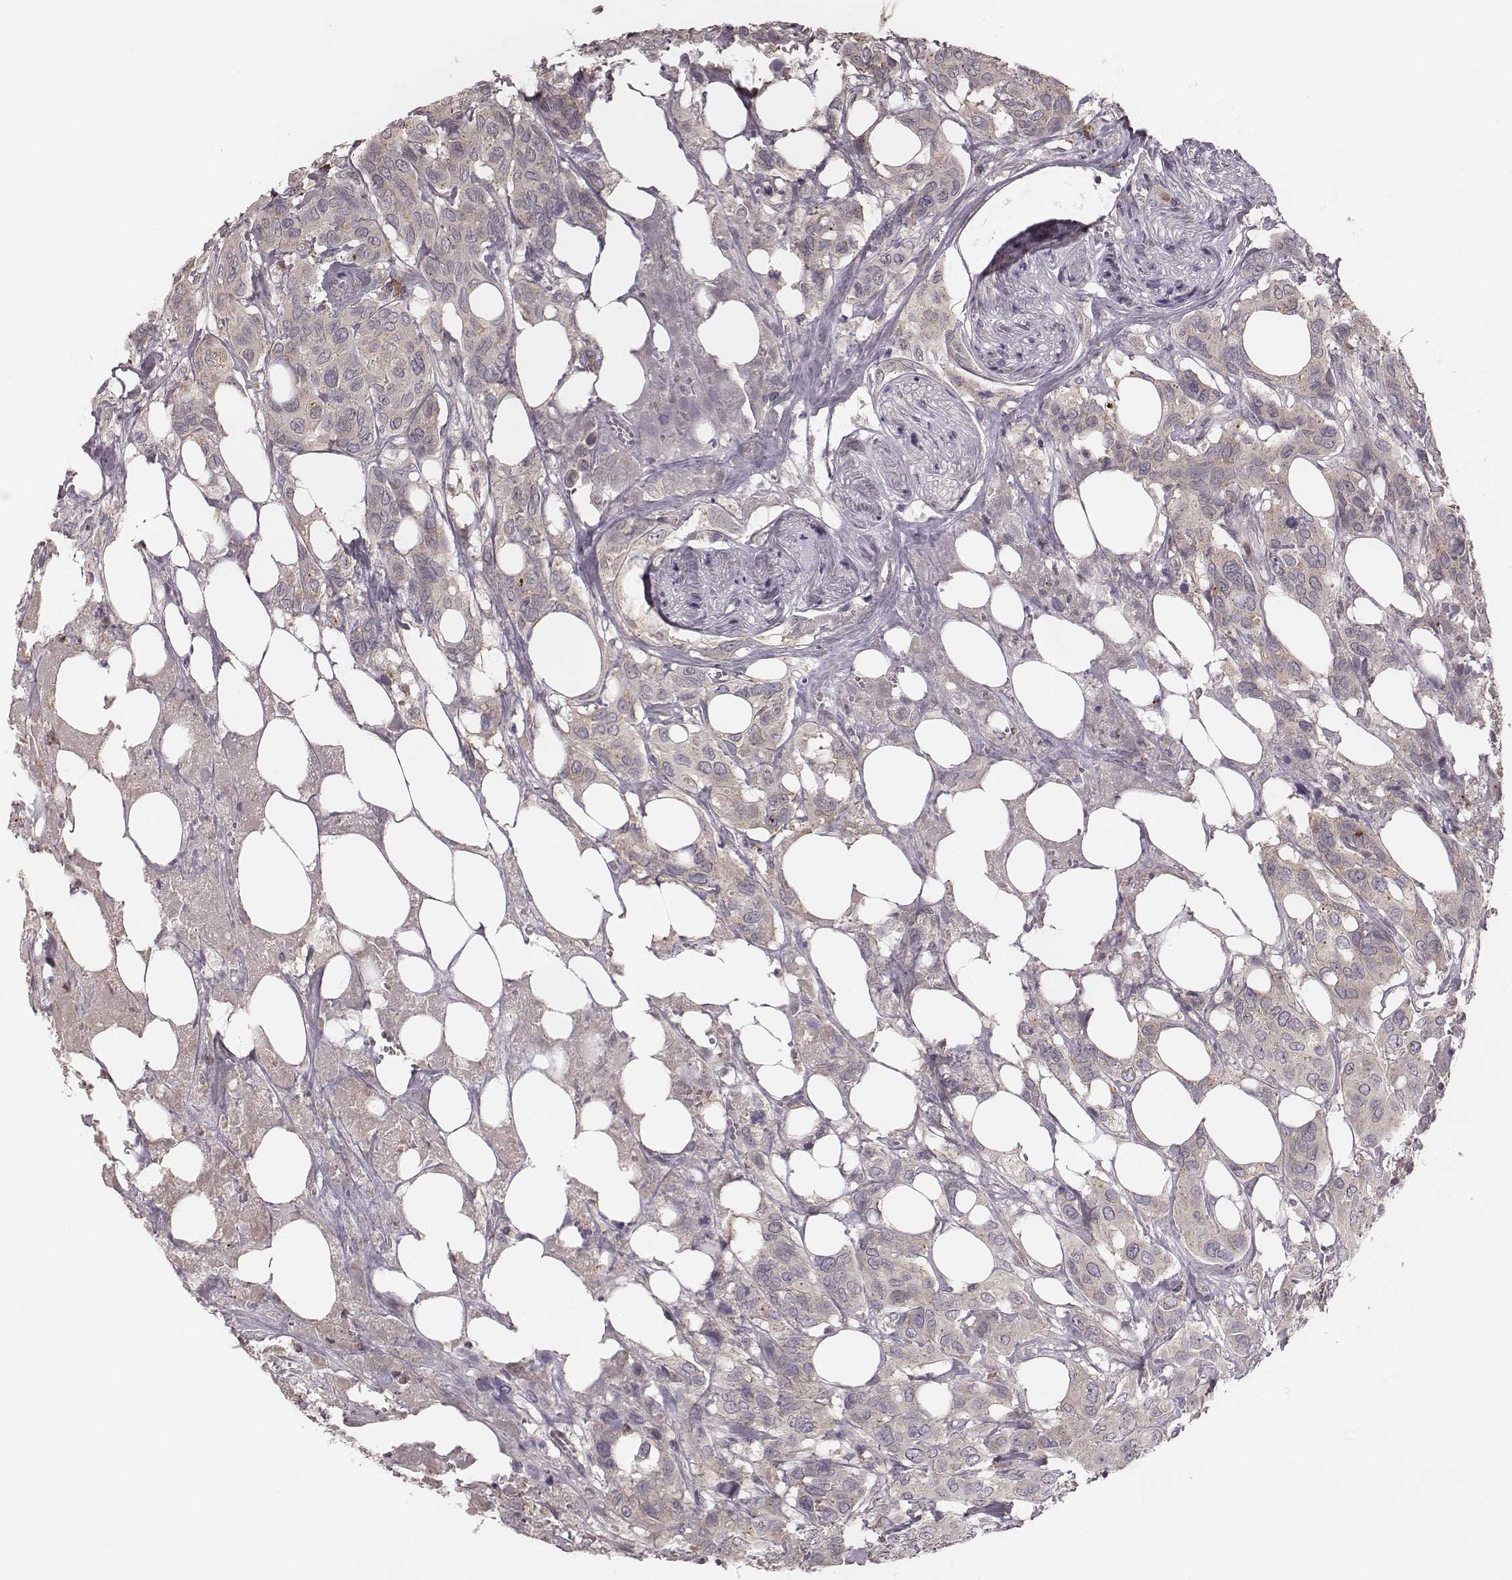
{"staining": {"intensity": "weak", "quantity": "25%-75%", "location": "cytoplasmic/membranous"}, "tissue": "urothelial cancer", "cell_type": "Tumor cells", "image_type": "cancer", "snomed": [{"axis": "morphology", "description": "Urothelial carcinoma, NOS"}, {"axis": "morphology", "description": "Urothelial carcinoma, High grade"}, {"axis": "topography", "description": "Urinary bladder"}], "caption": "A high-resolution histopathology image shows immunohistochemistry staining of urothelial carcinoma (high-grade), which reveals weak cytoplasmic/membranous expression in about 25%-75% of tumor cells.", "gene": "P2RX5", "patient": {"sex": "male", "age": 63}}